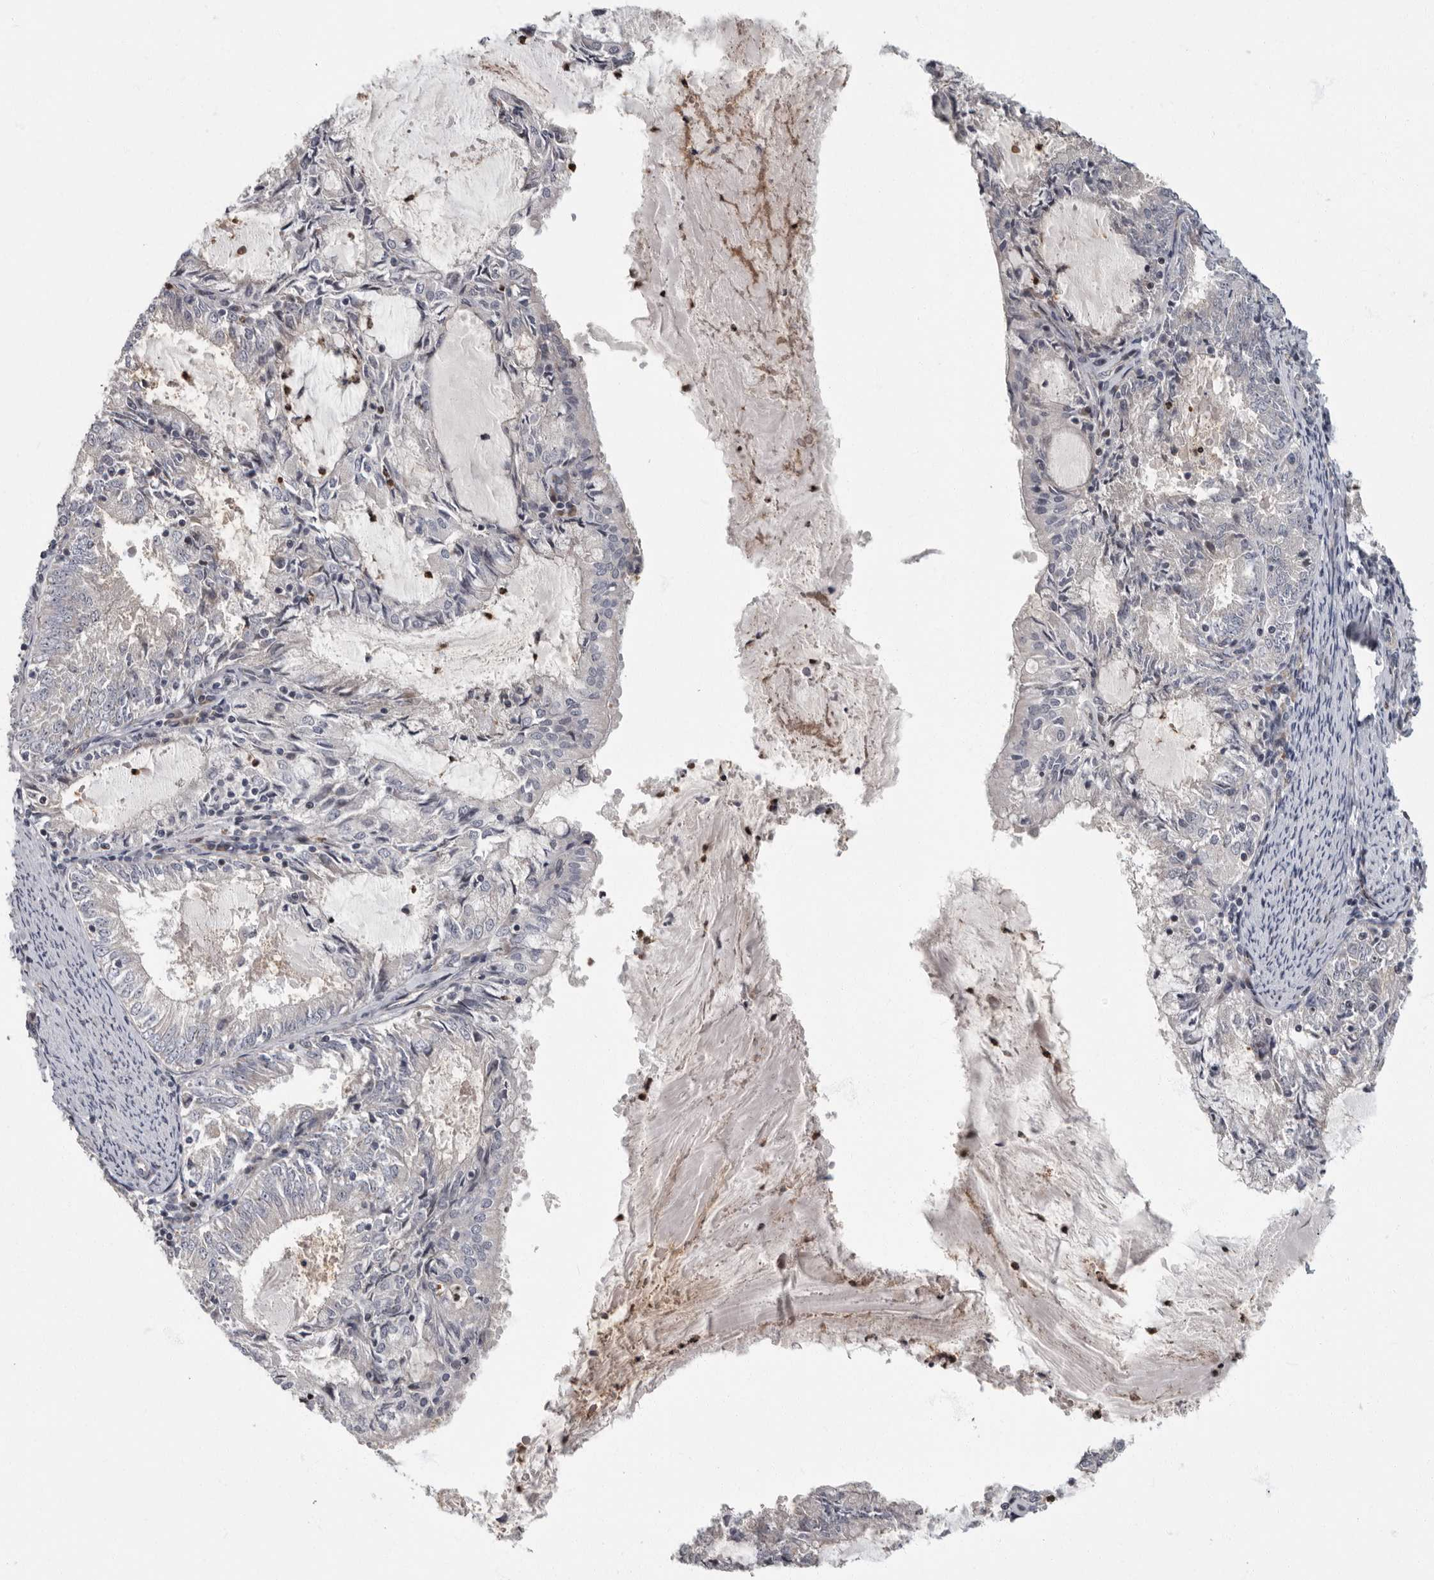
{"staining": {"intensity": "negative", "quantity": "none", "location": "none"}, "tissue": "endometrial cancer", "cell_type": "Tumor cells", "image_type": "cancer", "snomed": [{"axis": "morphology", "description": "Adenocarcinoma, NOS"}, {"axis": "topography", "description": "Endometrium"}], "caption": "Tumor cells are negative for brown protein staining in endometrial cancer. (DAB IHC, high magnification).", "gene": "PDCD11", "patient": {"sex": "female", "age": 57}}